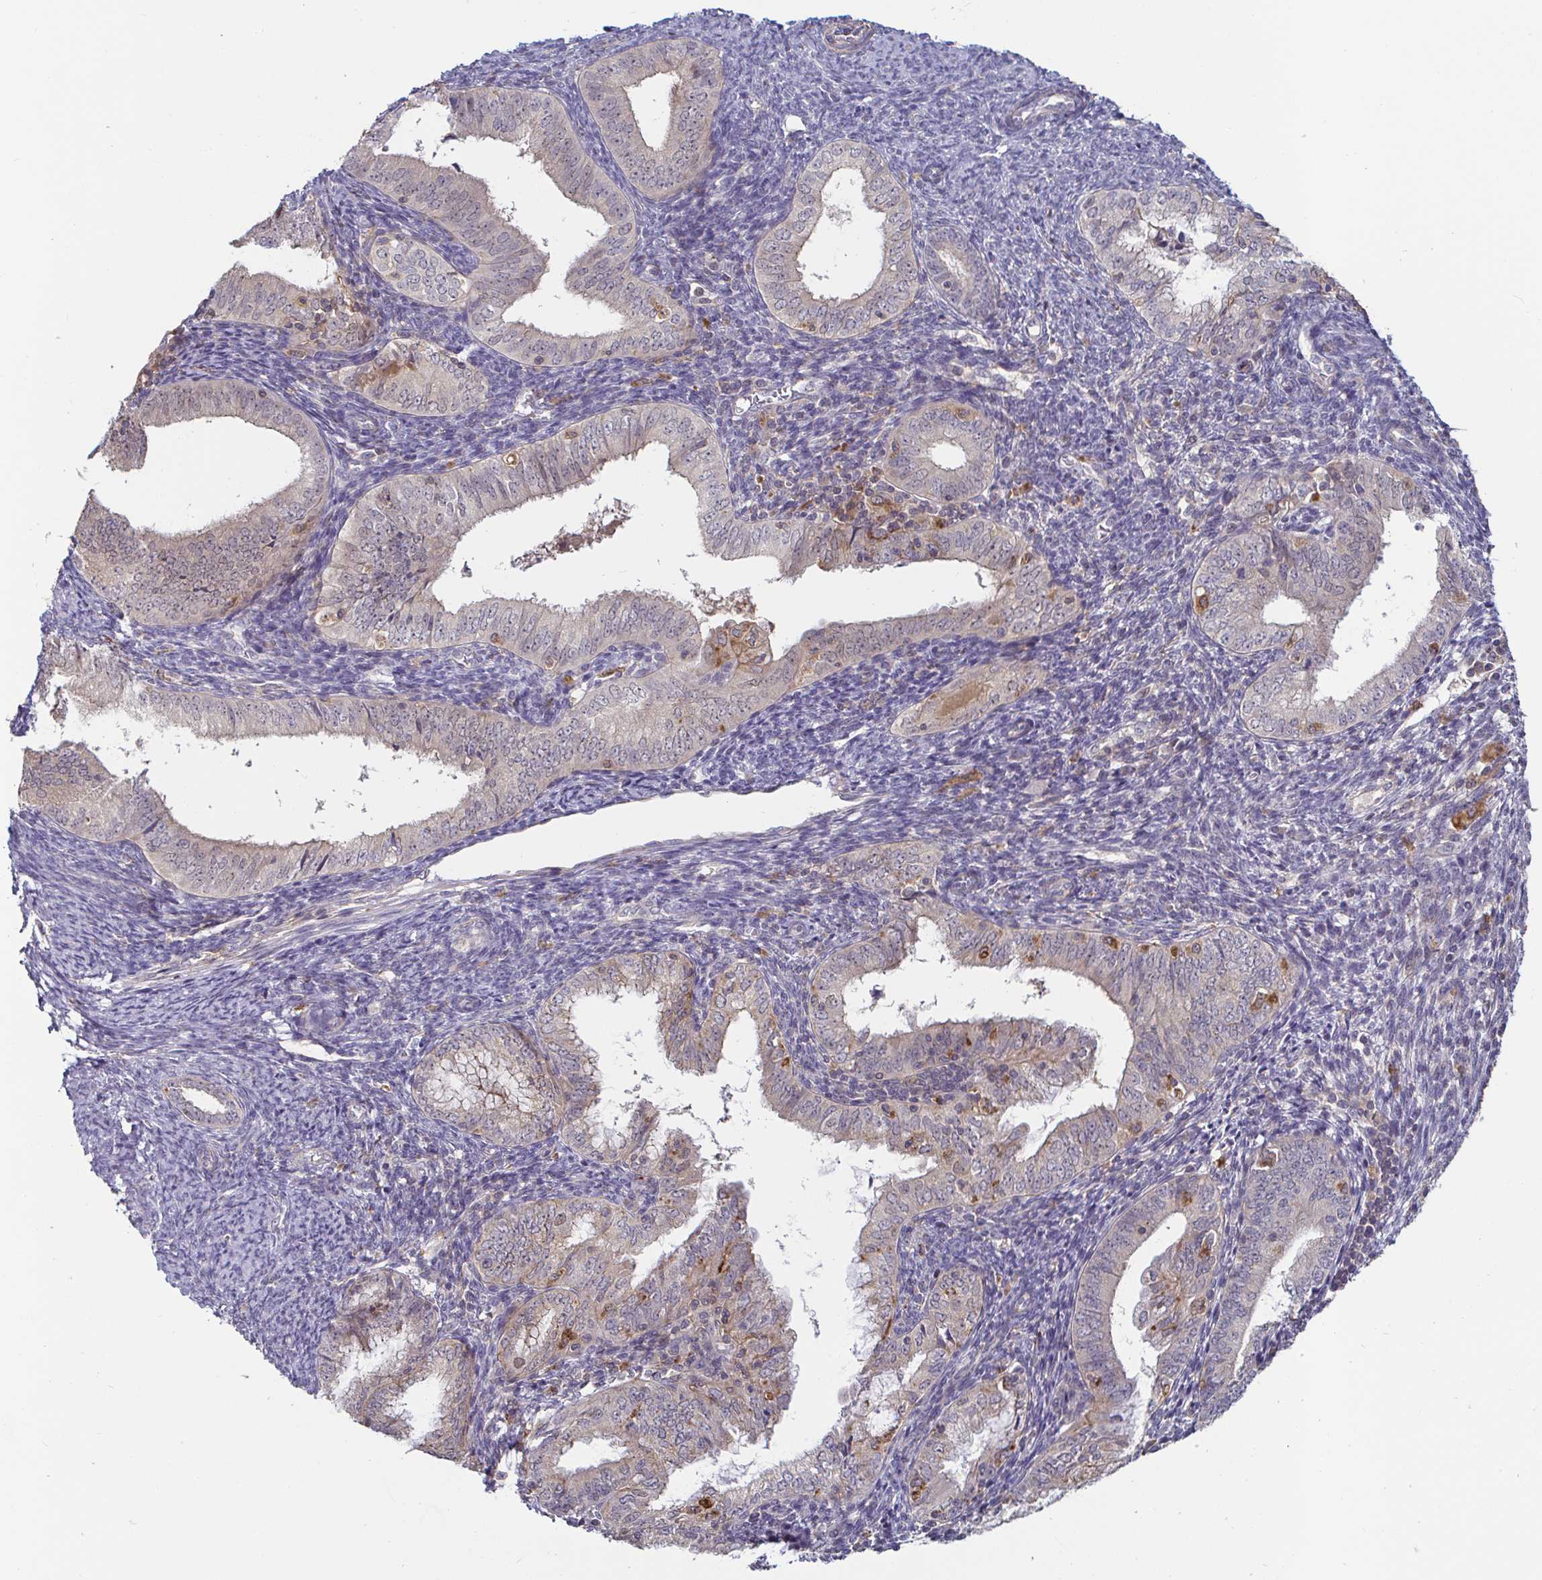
{"staining": {"intensity": "negative", "quantity": "none", "location": "none"}, "tissue": "endometrial cancer", "cell_type": "Tumor cells", "image_type": "cancer", "snomed": [{"axis": "morphology", "description": "Adenocarcinoma, NOS"}, {"axis": "topography", "description": "Endometrium"}], "caption": "This photomicrograph is of endometrial adenocarcinoma stained with IHC to label a protein in brown with the nuclei are counter-stained blue. There is no positivity in tumor cells.", "gene": "CDH18", "patient": {"sex": "female", "age": 55}}